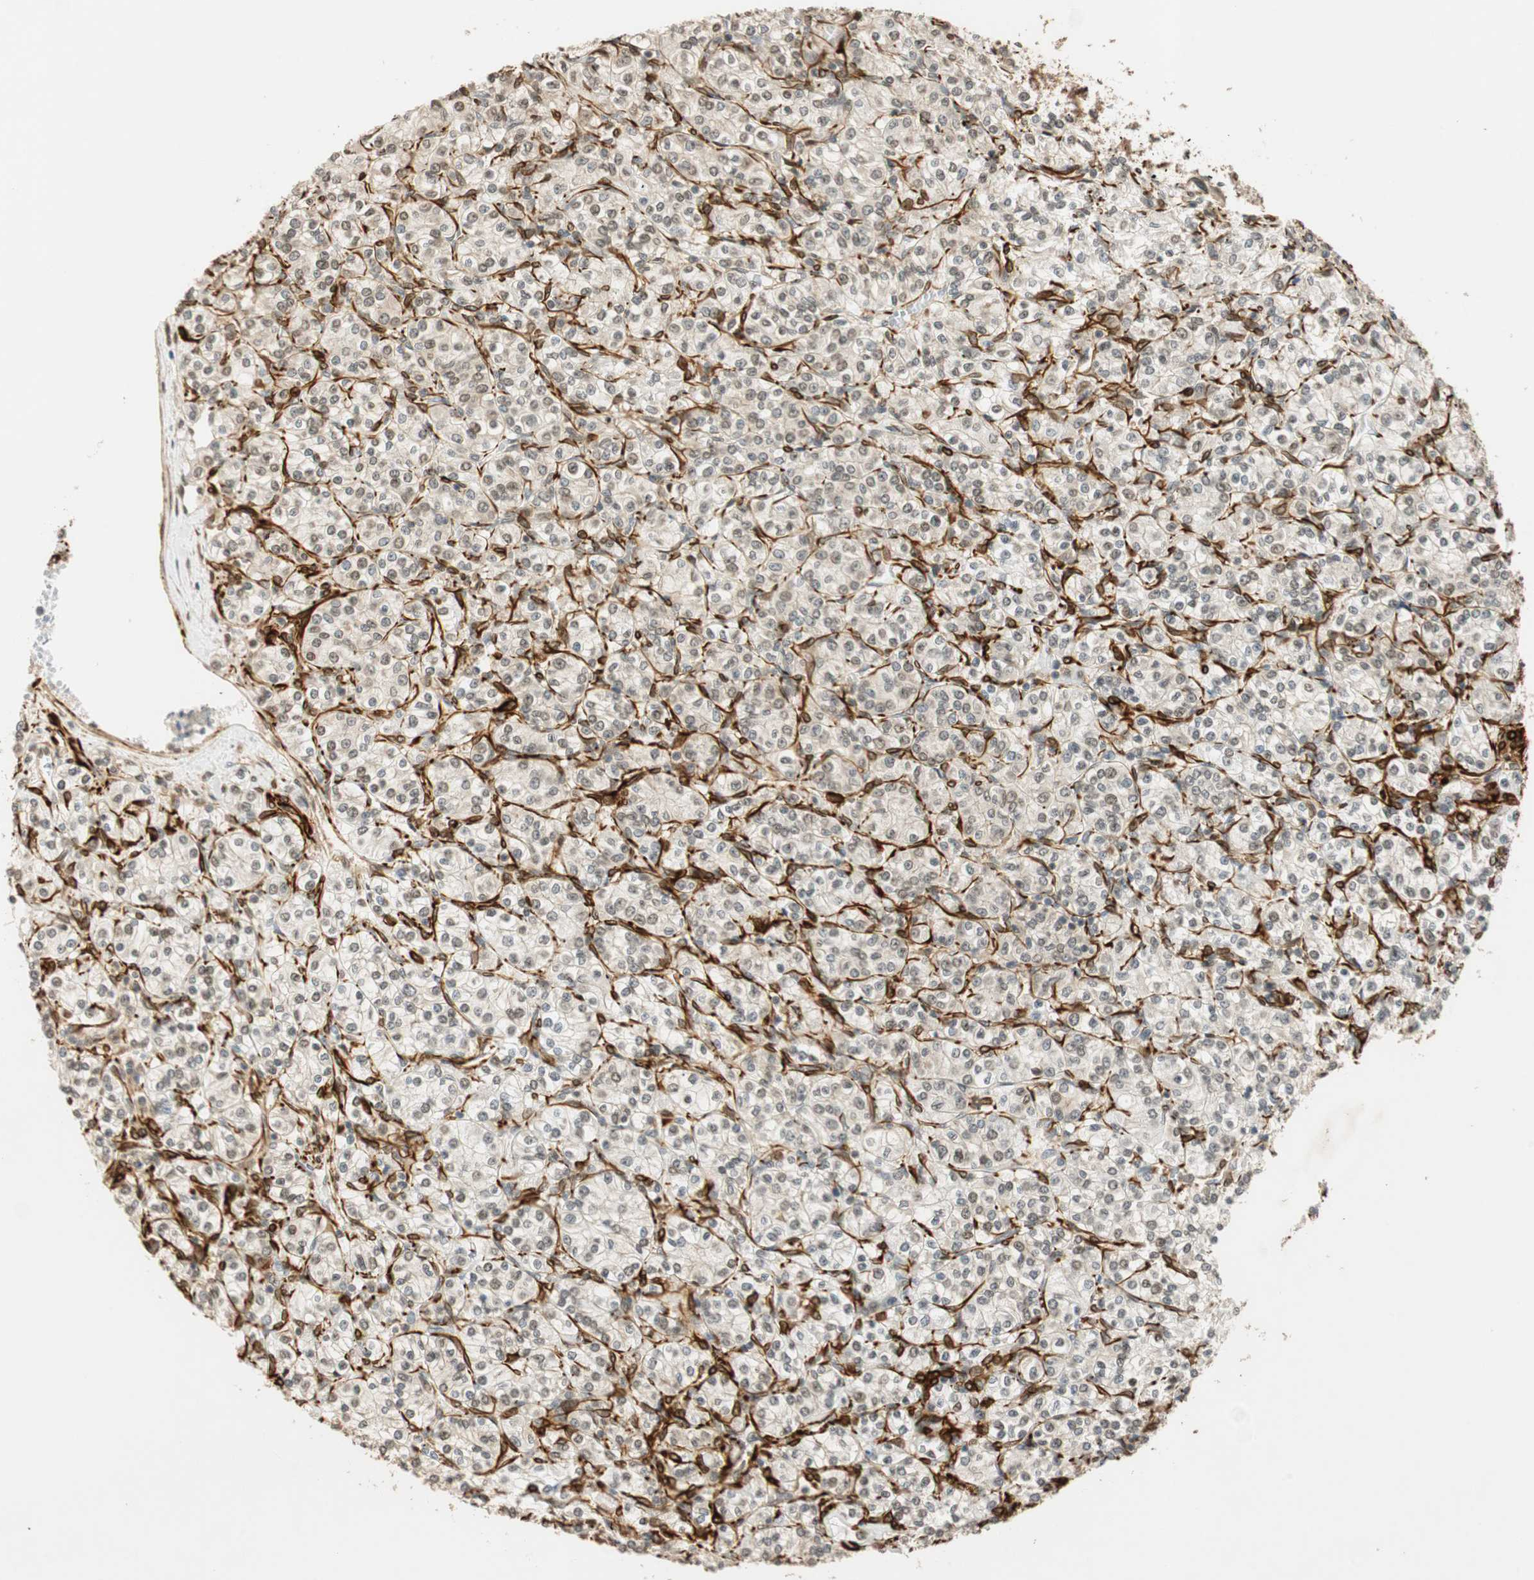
{"staining": {"intensity": "negative", "quantity": "none", "location": "none"}, "tissue": "renal cancer", "cell_type": "Tumor cells", "image_type": "cancer", "snomed": [{"axis": "morphology", "description": "Adenocarcinoma, NOS"}, {"axis": "topography", "description": "Kidney"}], "caption": "DAB immunohistochemical staining of renal adenocarcinoma reveals no significant staining in tumor cells.", "gene": "NES", "patient": {"sex": "male", "age": 77}}